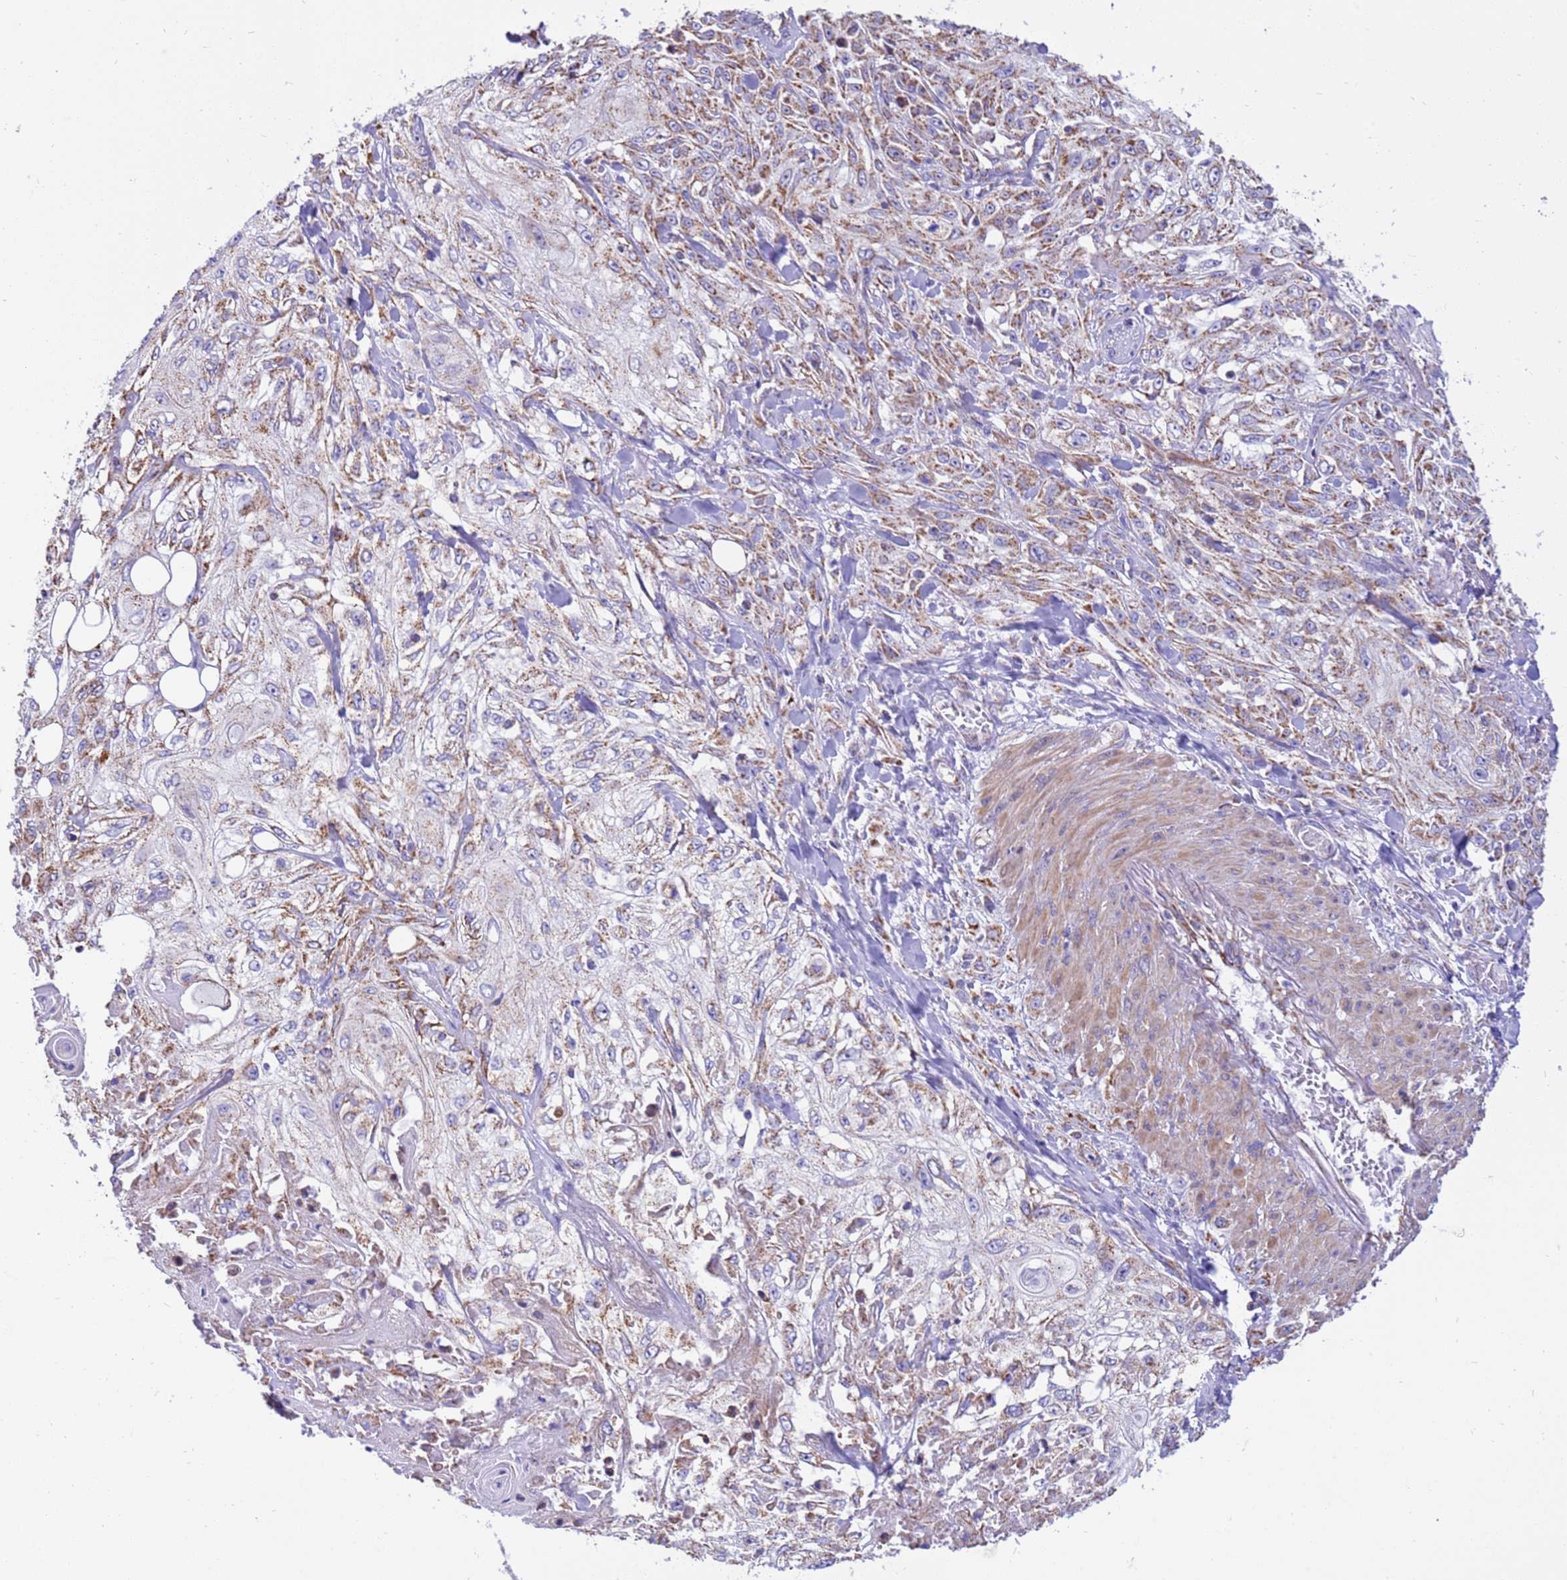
{"staining": {"intensity": "moderate", "quantity": "25%-75%", "location": "cytoplasmic/membranous"}, "tissue": "skin cancer", "cell_type": "Tumor cells", "image_type": "cancer", "snomed": [{"axis": "morphology", "description": "Squamous cell carcinoma, NOS"}, {"axis": "morphology", "description": "Squamous cell carcinoma, metastatic, NOS"}, {"axis": "topography", "description": "Skin"}, {"axis": "topography", "description": "Lymph node"}], "caption": "Metastatic squamous cell carcinoma (skin) stained with IHC shows moderate cytoplasmic/membranous positivity in about 25%-75% of tumor cells. (brown staining indicates protein expression, while blue staining denotes nuclei).", "gene": "RNF165", "patient": {"sex": "male", "age": 75}}